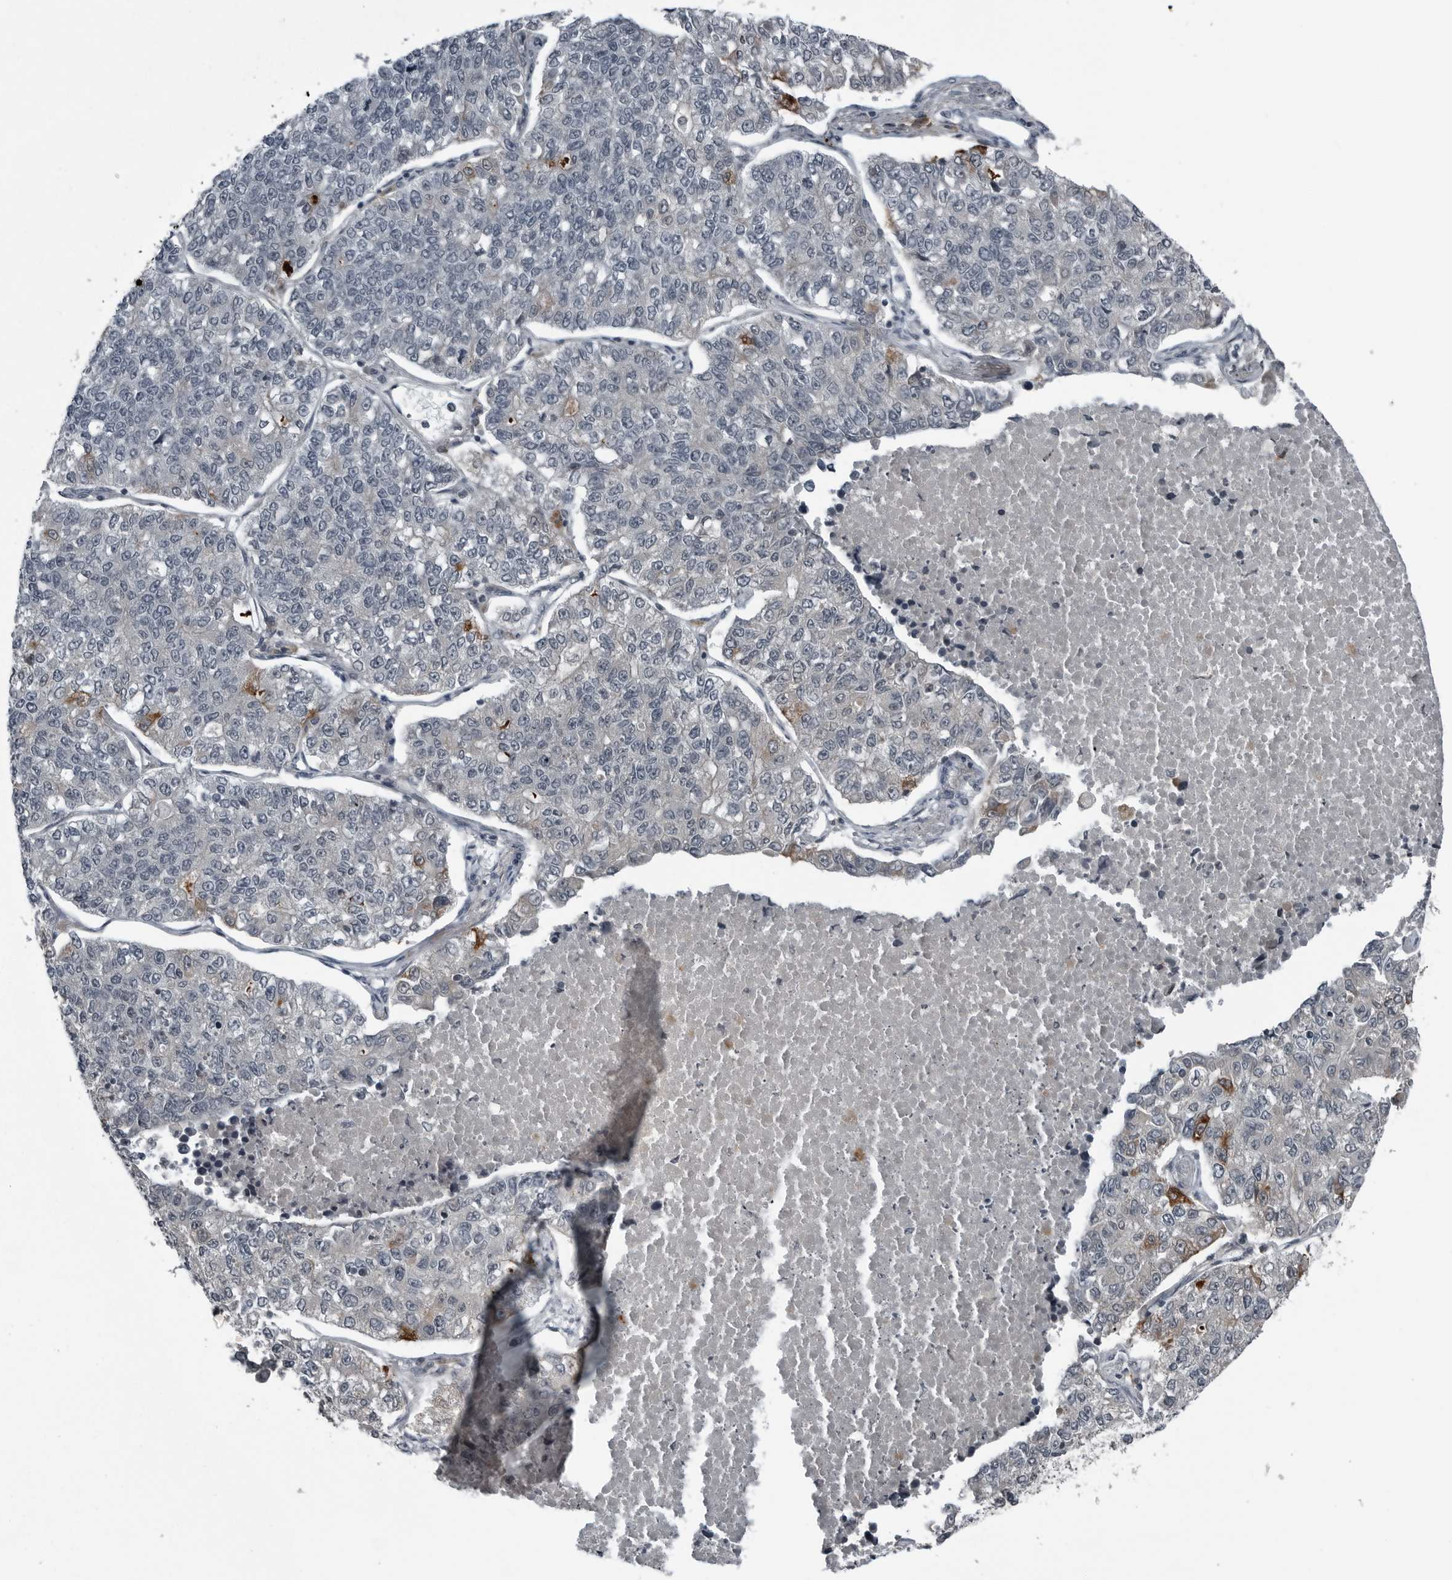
{"staining": {"intensity": "strong", "quantity": "<25%", "location": "cytoplasmic/membranous"}, "tissue": "lung cancer", "cell_type": "Tumor cells", "image_type": "cancer", "snomed": [{"axis": "morphology", "description": "Adenocarcinoma, NOS"}, {"axis": "topography", "description": "Lung"}], "caption": "Brown immunohistochemical staining in lung adenocarcinoma exhibits strong cytoplasmic/membranous positivity in about <25% of tumor cells.", "gene": "GAK", "patient": {"sex": "male", "age": 49}}